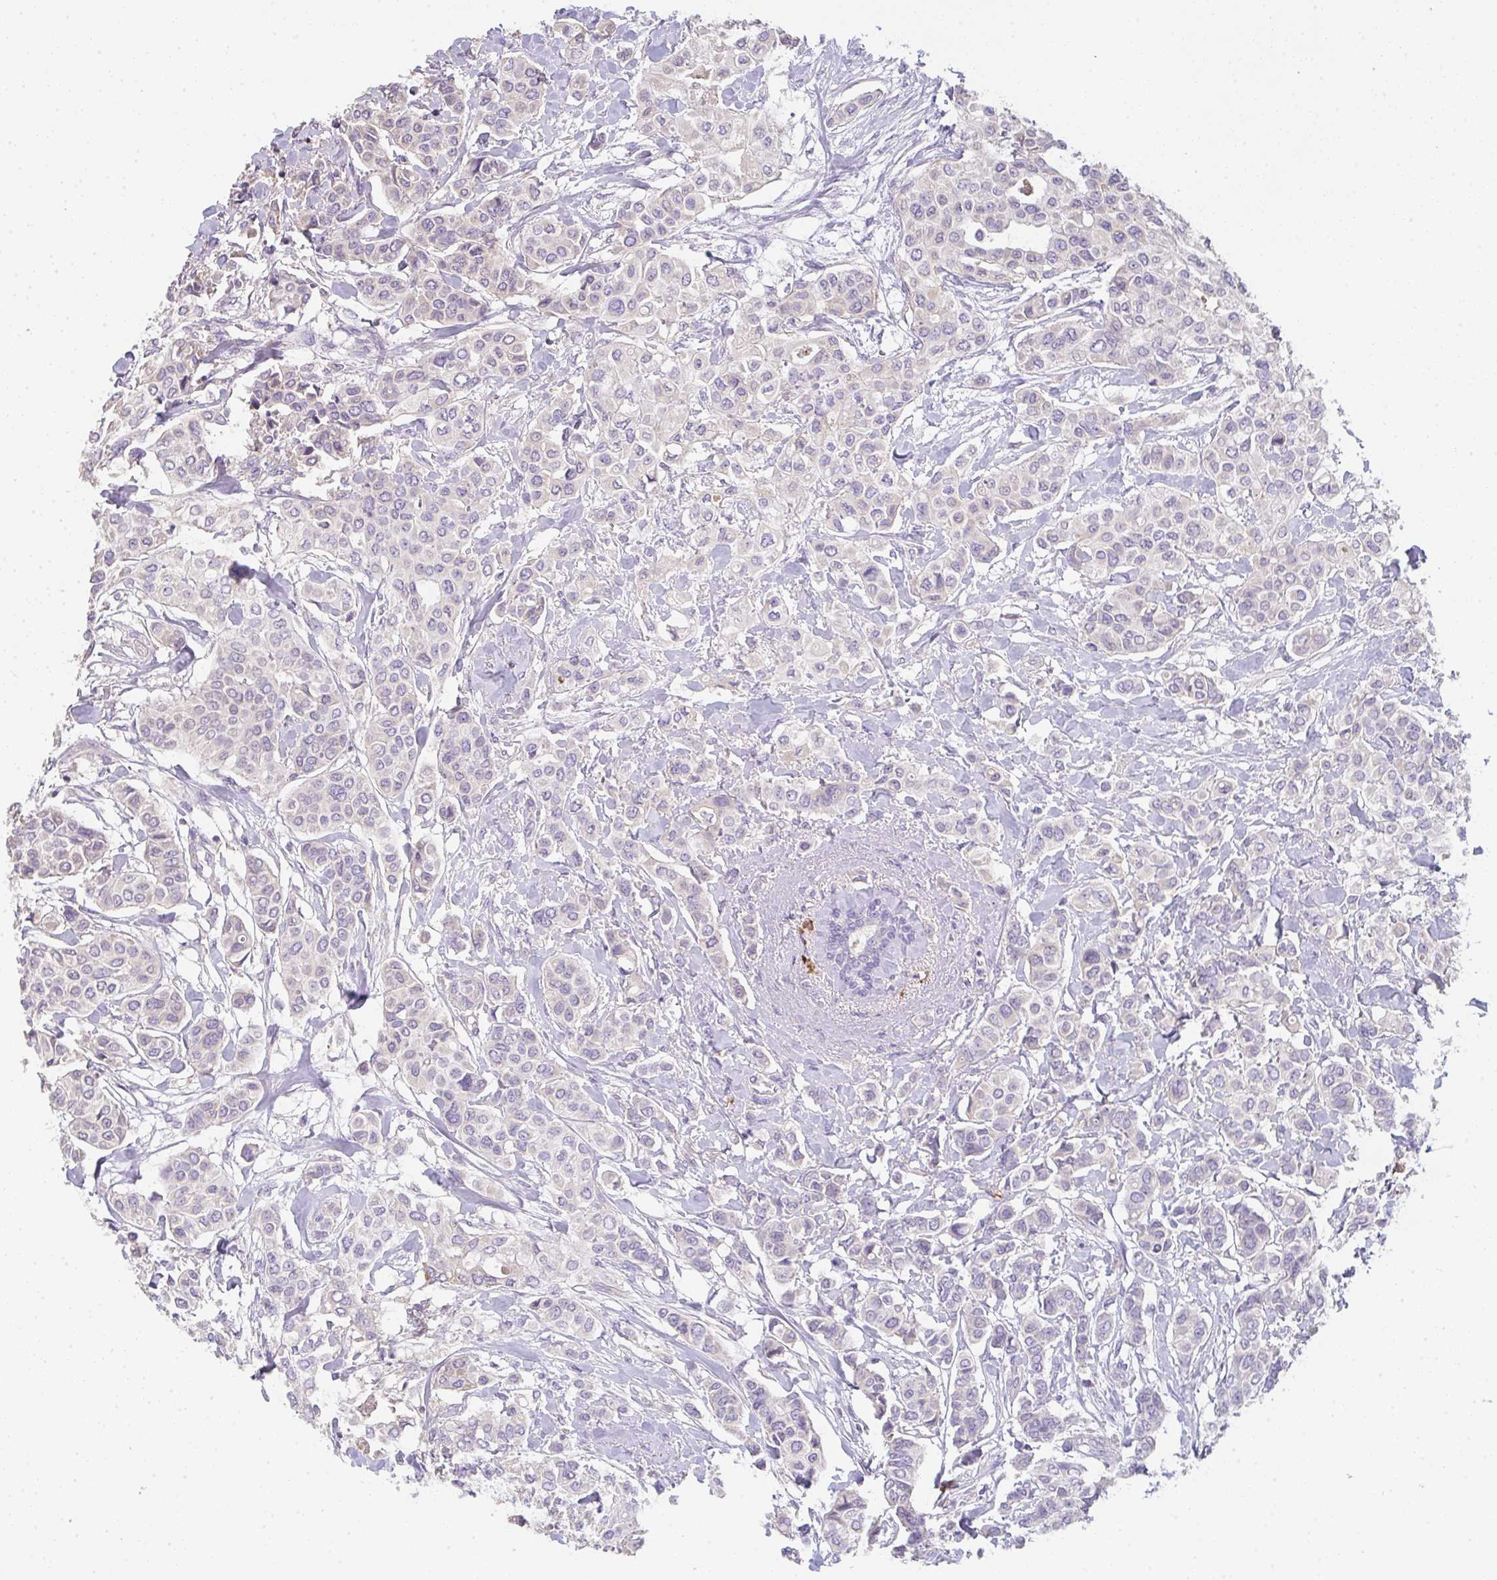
{"staining": {"intensity": "negative", "quantity": "none", "location": "none"}, "tissue": "breast cancer", "cell_type": "Tumor cells", "image_type": "cancer", "snomed": [{"axis": "morphology", "description": "Lobular carcinoma"}, {"axis": "topography", "description": "Breast"}], "caption": "This micrograph is of breast cancer (lobular carcinoma) stained with IHC to label a protein in brown with the nuclei are counter-stained blue. There is no positivity in tumor cells.", "gene": "ZNF215", "patient": {"sex": "female", "age": 51}}